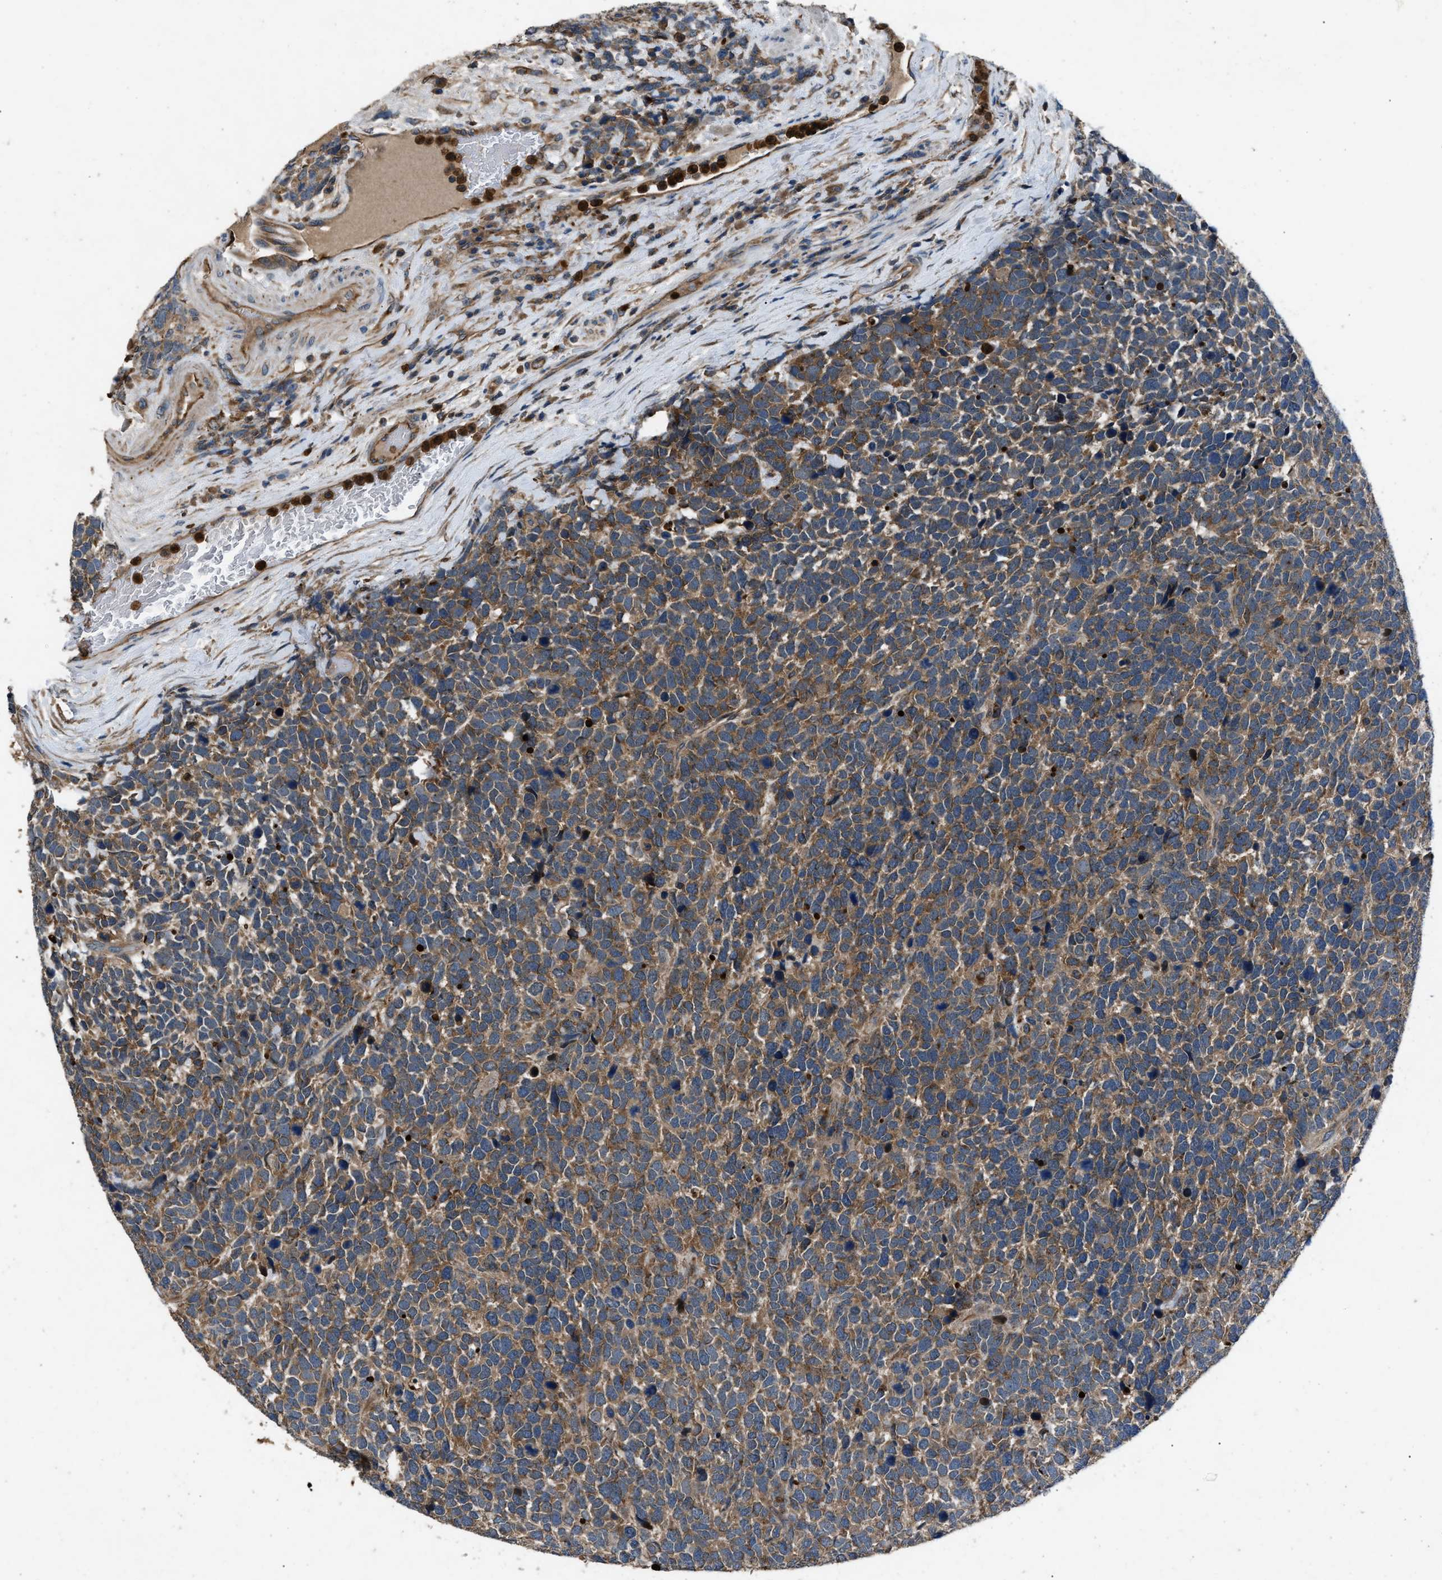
{"staining": {"intensity": "moderate", "quantity": ">75%", "location": "cytoplasmic/membranous"}, "tissue": "urothelial cancer", "cell_type": "Tumor cells", "image_type": "cancer", "snomed": [{"axis": "morphology", "description": "Urothelial carcinoma, High grade"}, {"axis": "topography", "description": "Urinary bladder"}], "caption": "High-magnification brightfield microscopy of high-grade urothelial carcinoma stained with DAB (brown) and counterstained with hematoxylin (blue). tumor cells exhibit moderate cytoplasmic/membranous expression is appreciated in approximately>75% of cells.", "gene": "PPID", "patient": {"sex": "female", "age": 82}}